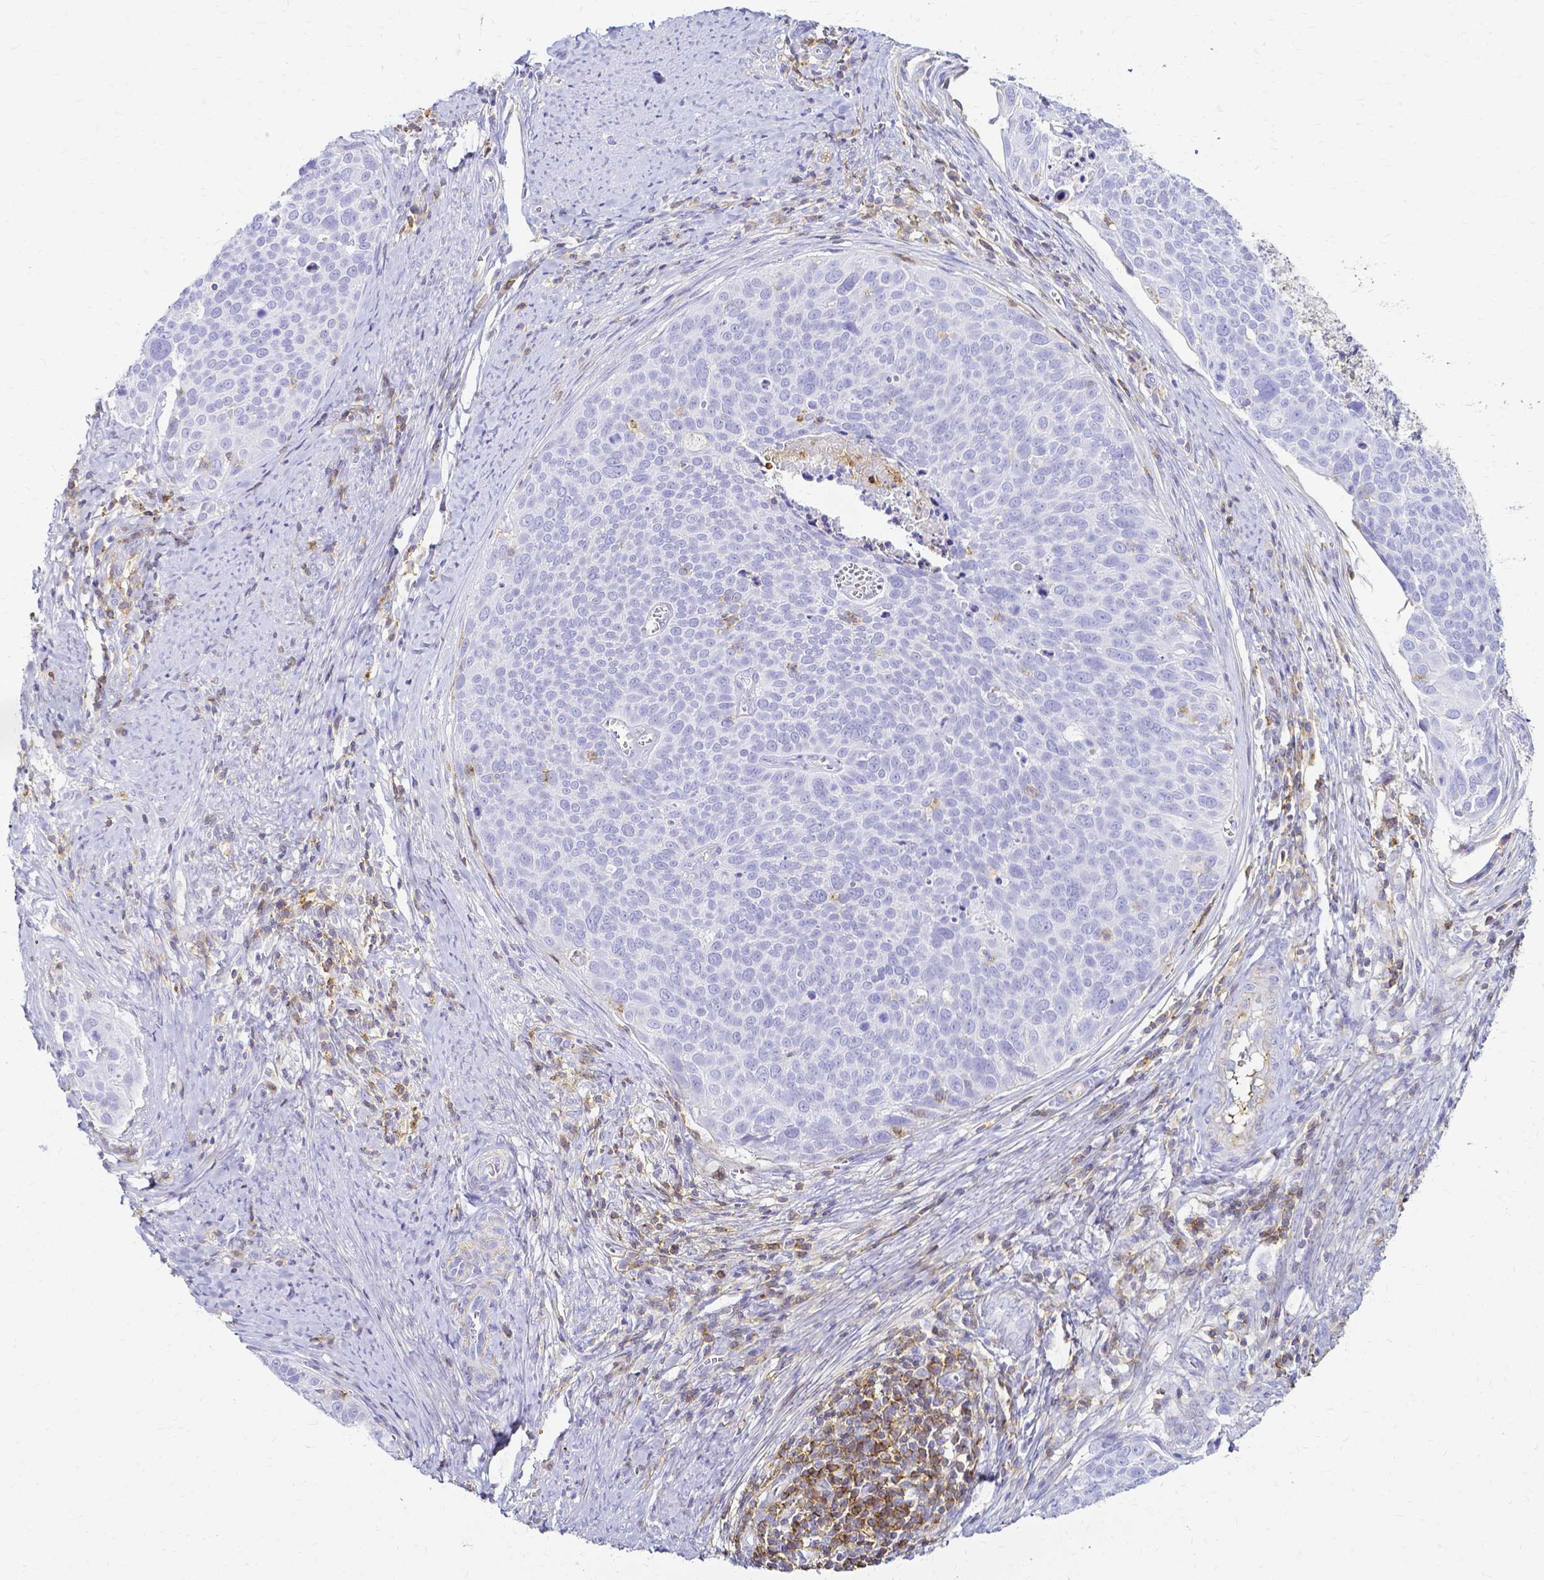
{"staining": {"intensity": "negative", "quantity": "none", "location": "none"}, "tissue": "cervical cancer", "cell_type": "Tumor cells", "image_type": "cancer", "snomed": [{"axis": "morphology", "description": "Squamous cell carcinoma, NOS"}, {"axis": "topography", "description": "Cervix"}], "caption": "DAB immunohistochemical staining of human cervical cancer (squamous cell carcinoma) demonstrates no significant staining in tumor cells.", "gene": "HSPA12A", "patient": {"sex": "female", "age": 39}}